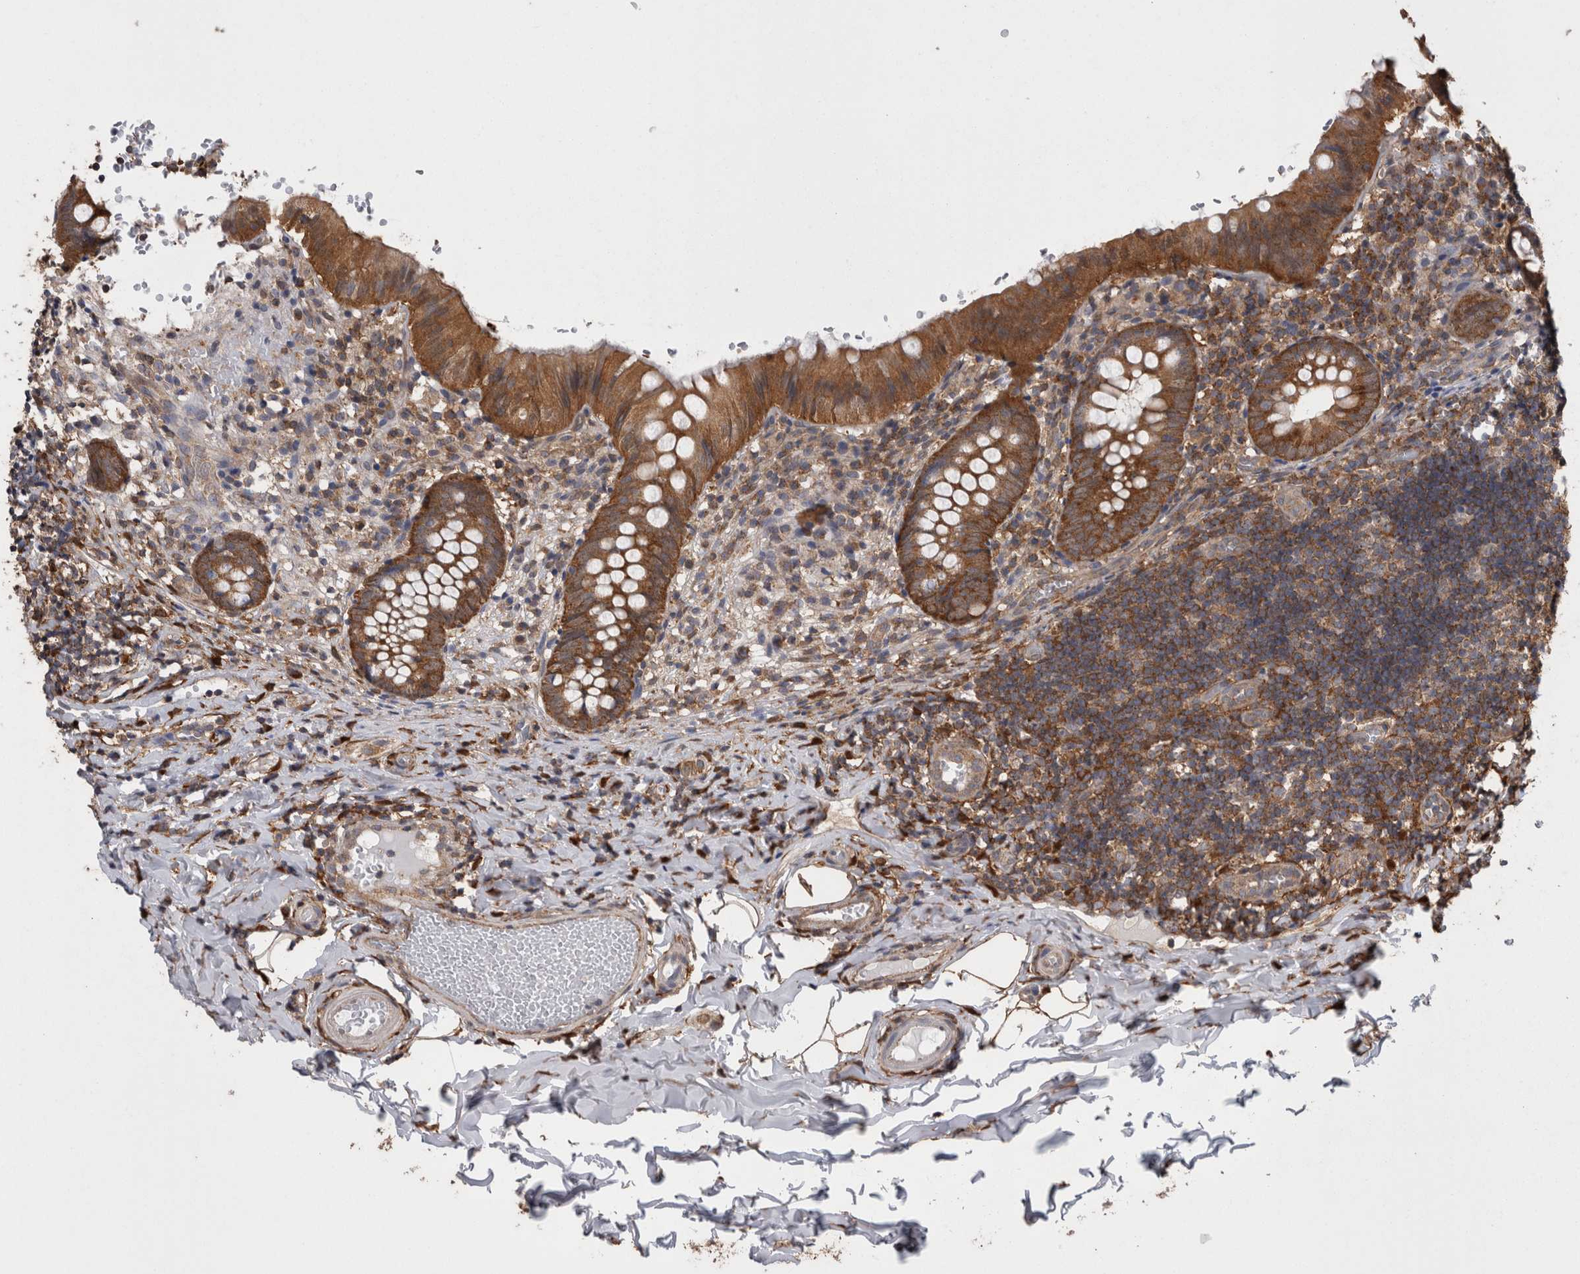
{"staining": {"intensity": "strong", "quantity": ">75%", "location": "cytoplasmic/membranous"}, "tissue": "appendix", "cell_type": "Glandular cells", "image_type": "normal", "snomed": [{"axis": "morphology", "description": "Normal tissue, NOS"}, {"axis": "topography", "description": "Appendix"}], "caption": "Protein expression analysis of unremarkable appendix reveals strong cytoplasmic/membranous expression in approximately >75% of glandular cells. (brown staining indicates protein expression, while blue staining denotes nuclei).", "gene": "DDX6", "patient": {"sex": "male", "age": 8}}